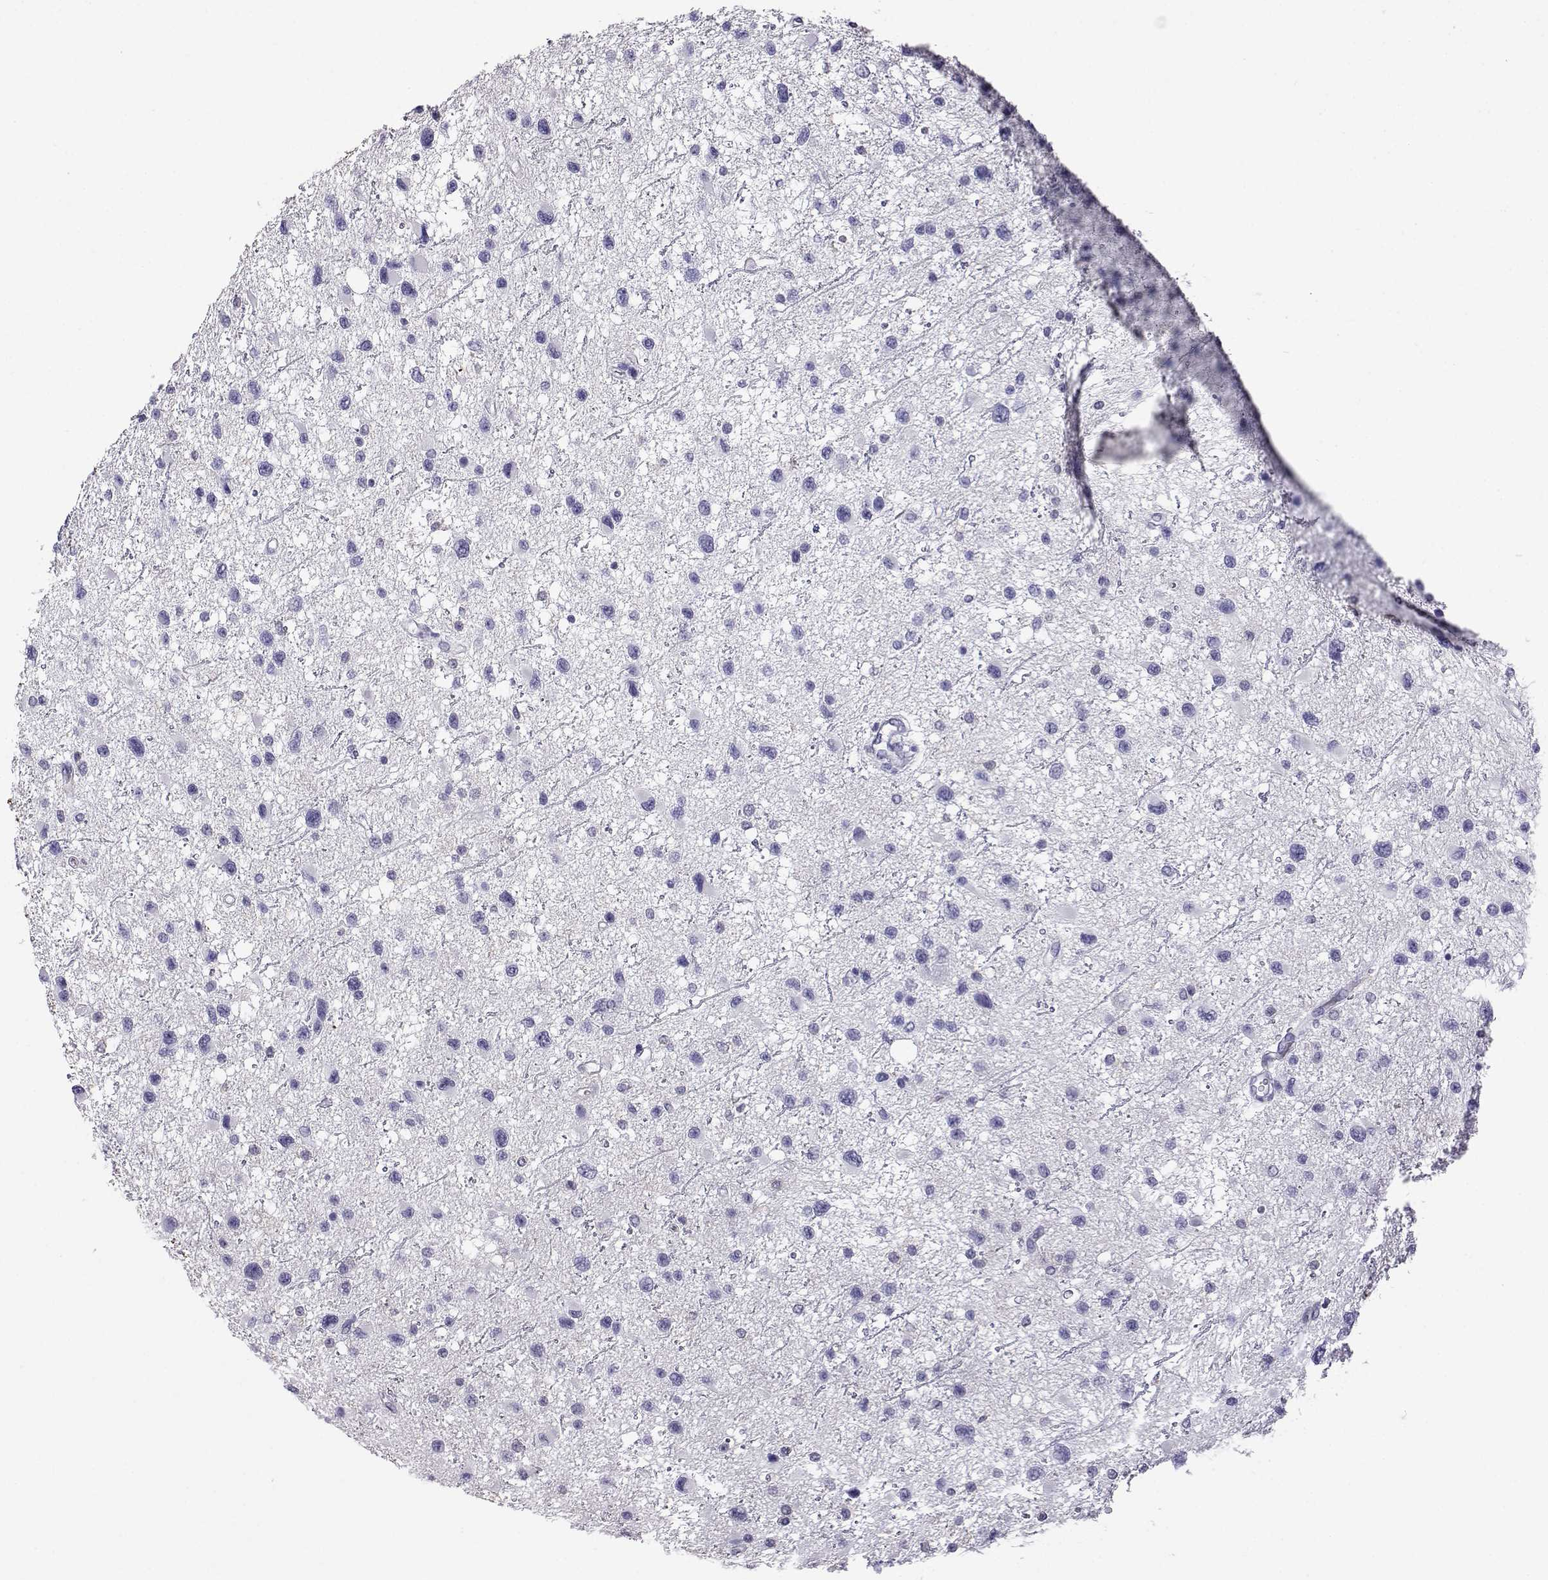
{"staining": {"intensity": "negative", "quantity": "none", "location": "none"}, "tissue": "glioma", "cell_type": "Tumor cells", "image_type": "cancer", "snomed": [{"axis": "morphology", "description": "Glioma, malignant, Low grade"}, {"axis": "topography", "description": "Brain"}], "caption": "Immunohistochemistry (IHC) photomicrograph of neoplastic tissue: human malignant glioma (low-grade) stained with DAB shows no significant protein expression in tumor cells.", "gene": "AKR1B1", "patient": {"sex": "female", "age": 32}}